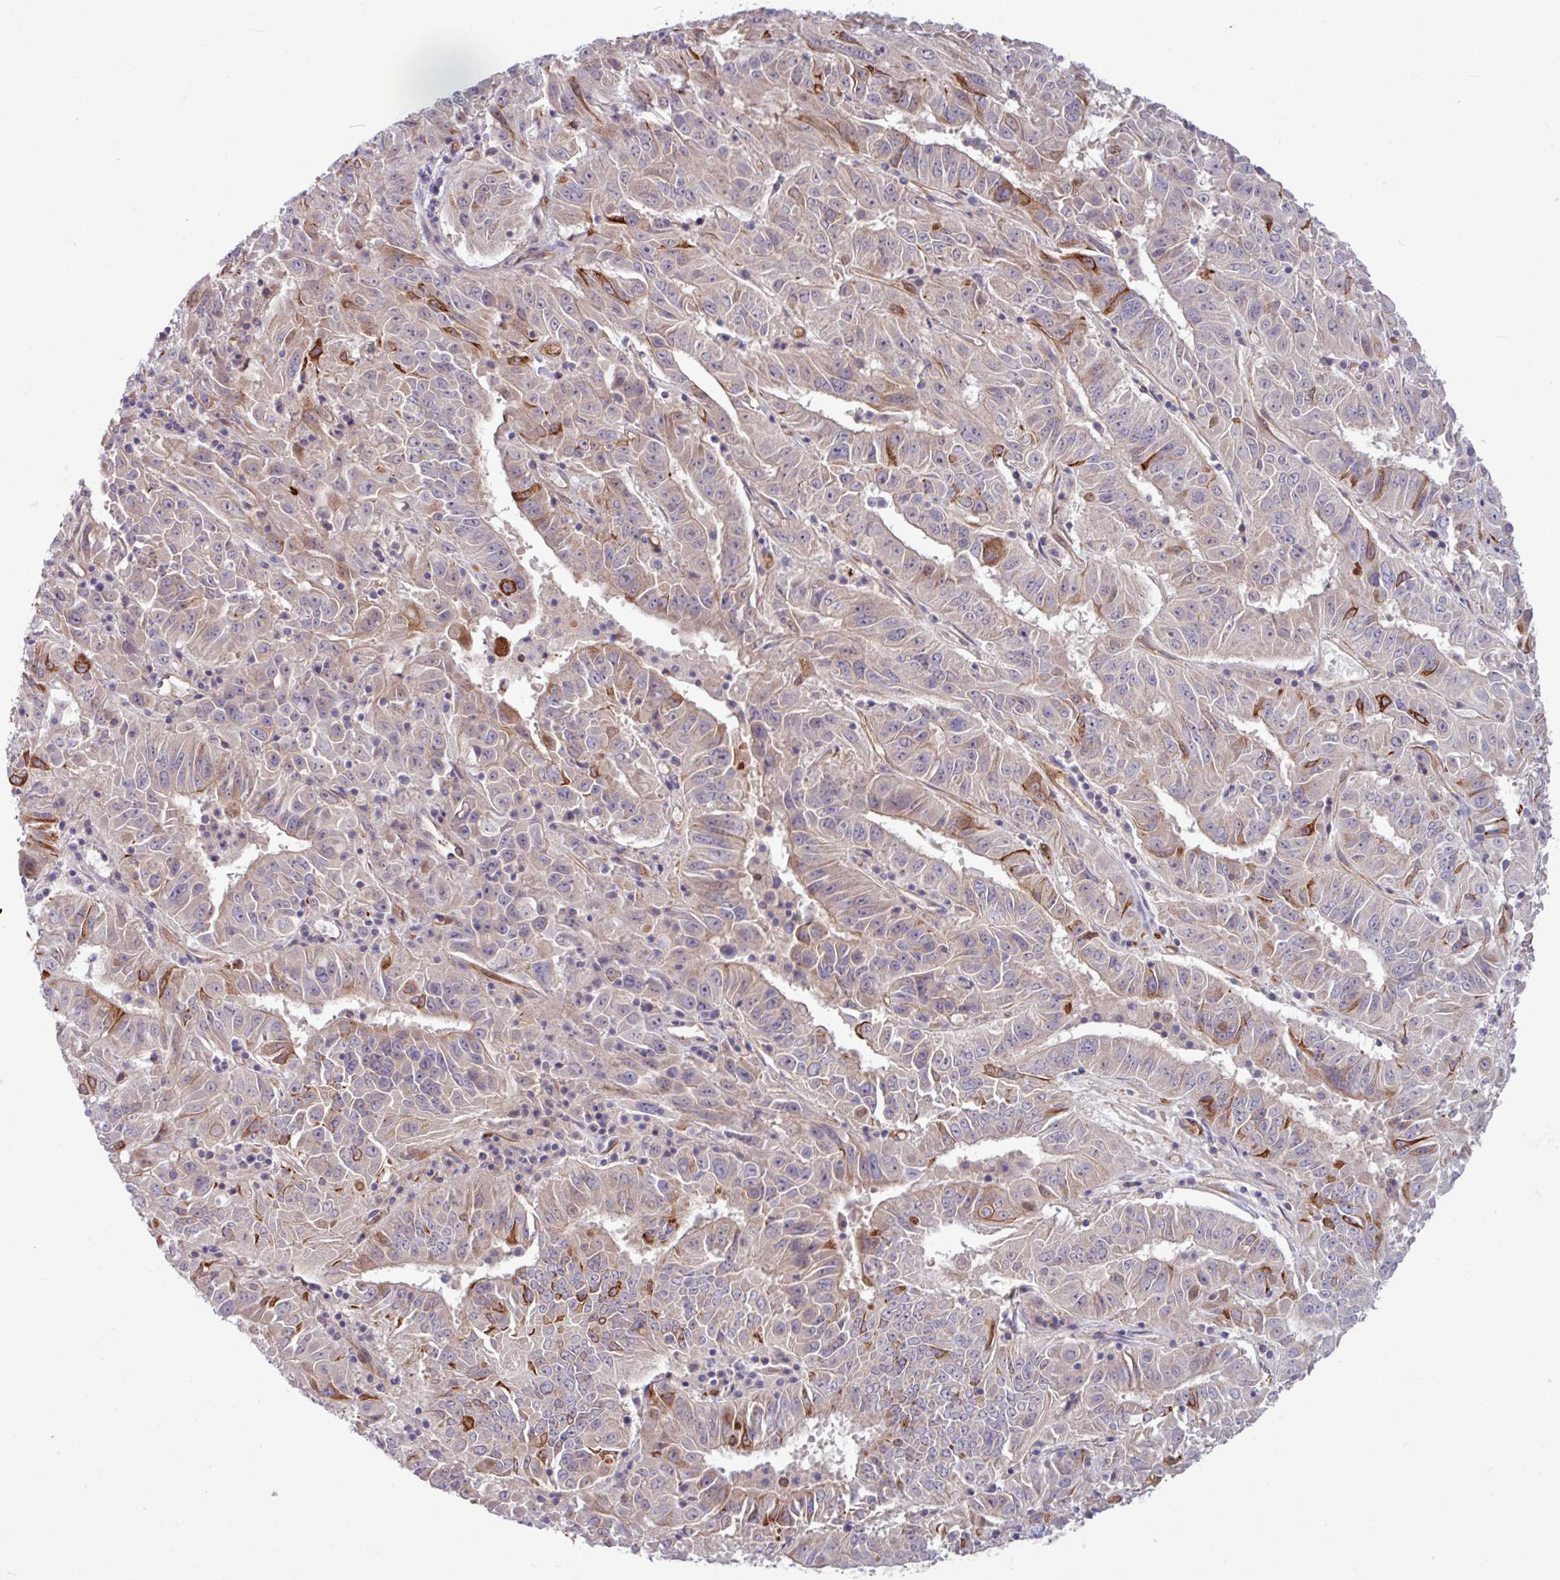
{"staining": {"intensity": "strong", "quantity": "<25%", "location": "cytoplasmic/membranous"}, "tissue": "pancreatic cancer", "cell_type": "Tumor cells", "image_type": "cancer", "snomed": [{"axis": "morphology", "description": "Adenocarcinoma, NOS"}, {"axis": "topography", "description": "Pancreas"}], "caption": "The micrograph demonstrates a brown stain indicating the presence of a protein in the cytoplasmic/membranous of tumor cells in pancreatic cancer (adenocarcinoma).", "gene": "B4GALNT4", "patient": {"sex": "male", "age": 63}}